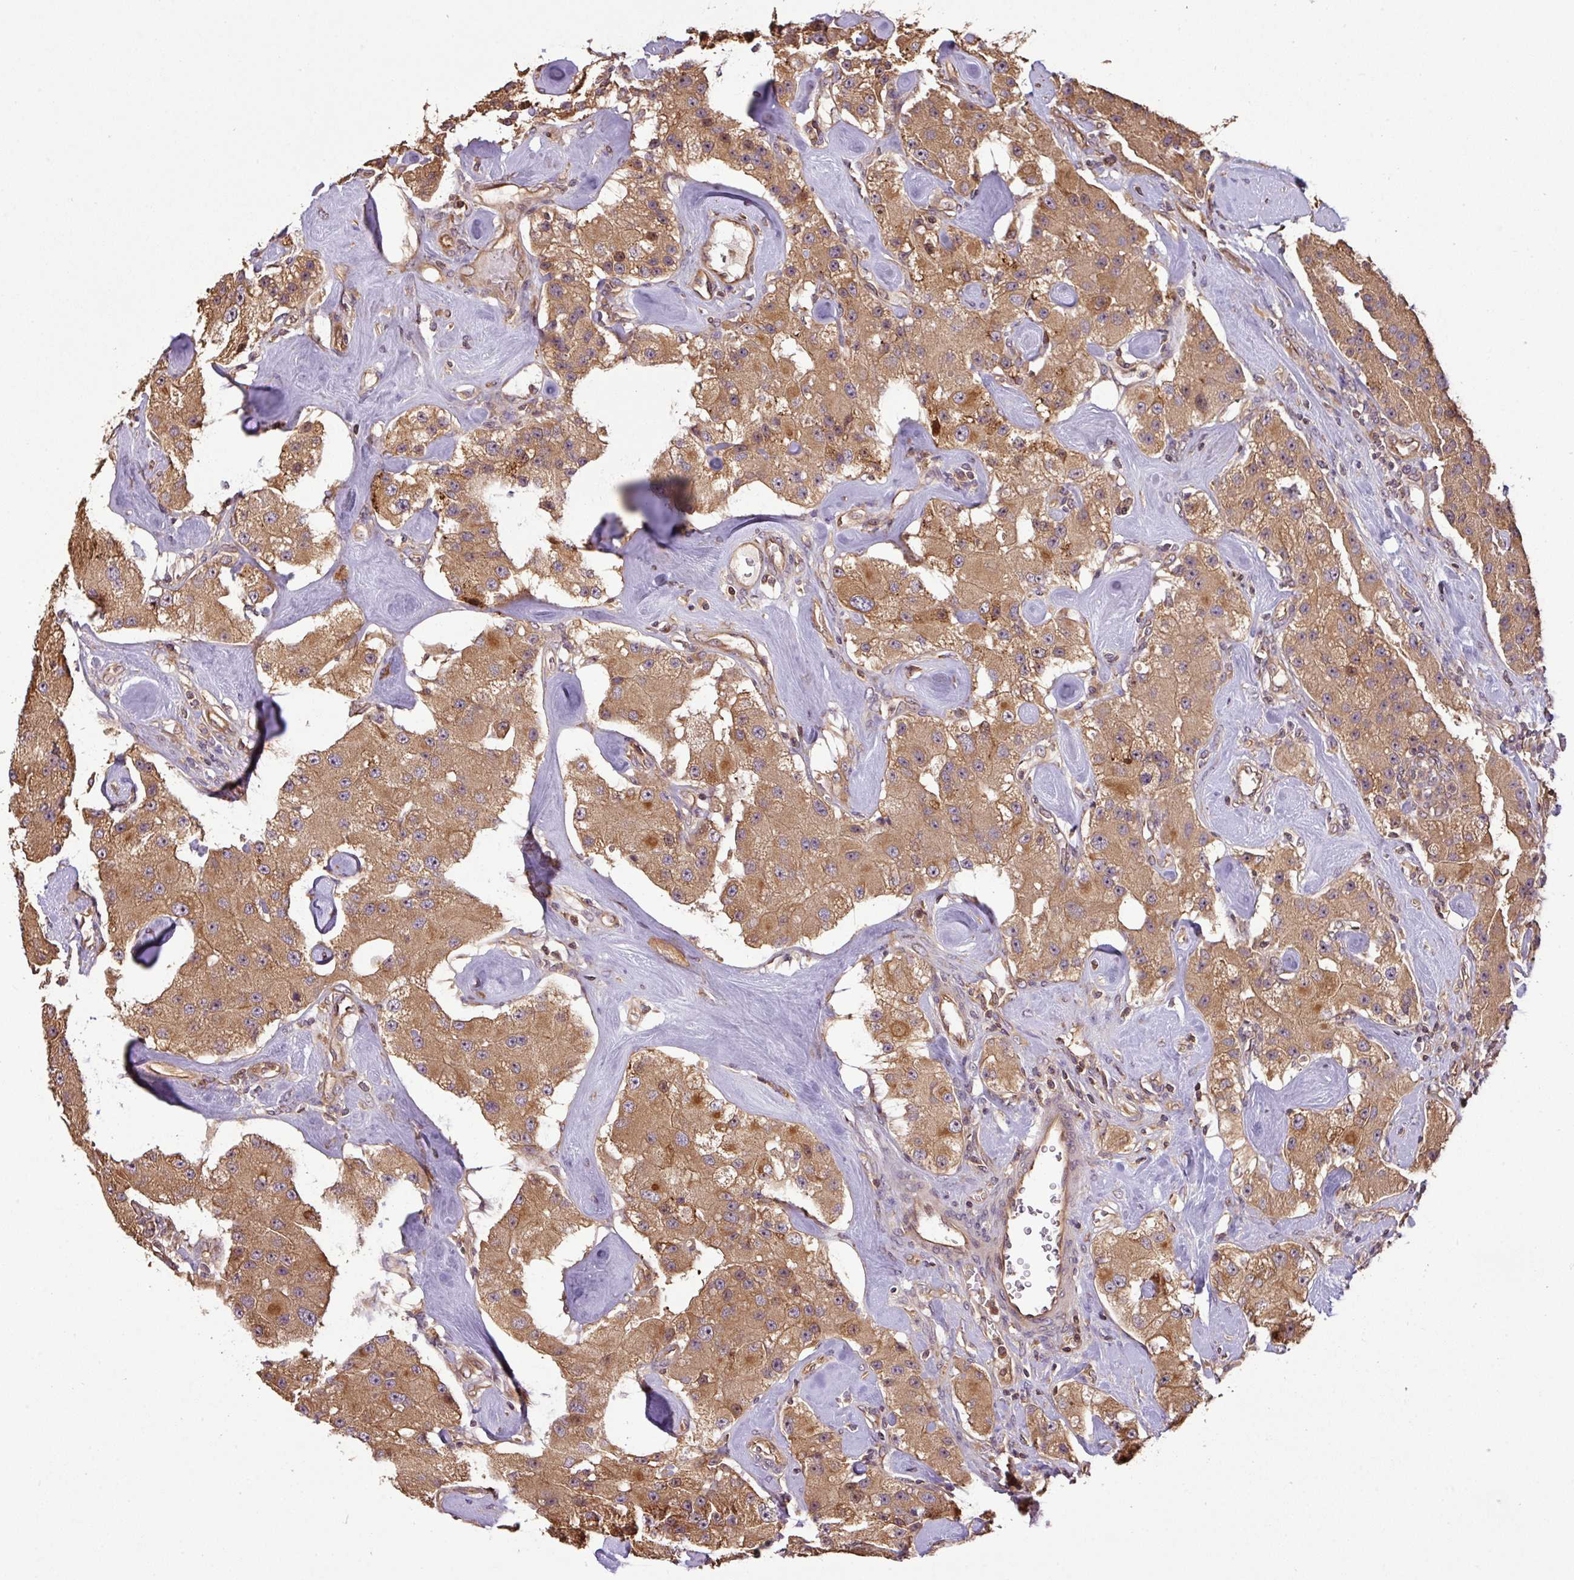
{"staining": {"intensity": "moderate", "quantity": ">75%", "location": "cytoplasmic/membranous,nuclear"}, "tissue": "carcinoid", "cell_type": "Tumor cells", "image_type": "cancer", "snomed": [{"axis": "morphology", "description": "Carcinoid, malignant, NOS"}, {"axis": "topography", "description": "Pancreas"}], "caption": "High-magnification brightfield microscopy of carcinoid stained with DAB (brown) and counterstained with hematoxylin (blue). tumor cells exhibit moderate cytoplasmic/membranous and nuclear positivity is seen in about>75% of cells.", "gene": "VENTX", "patient": {"sex": "male", "age": 41}}